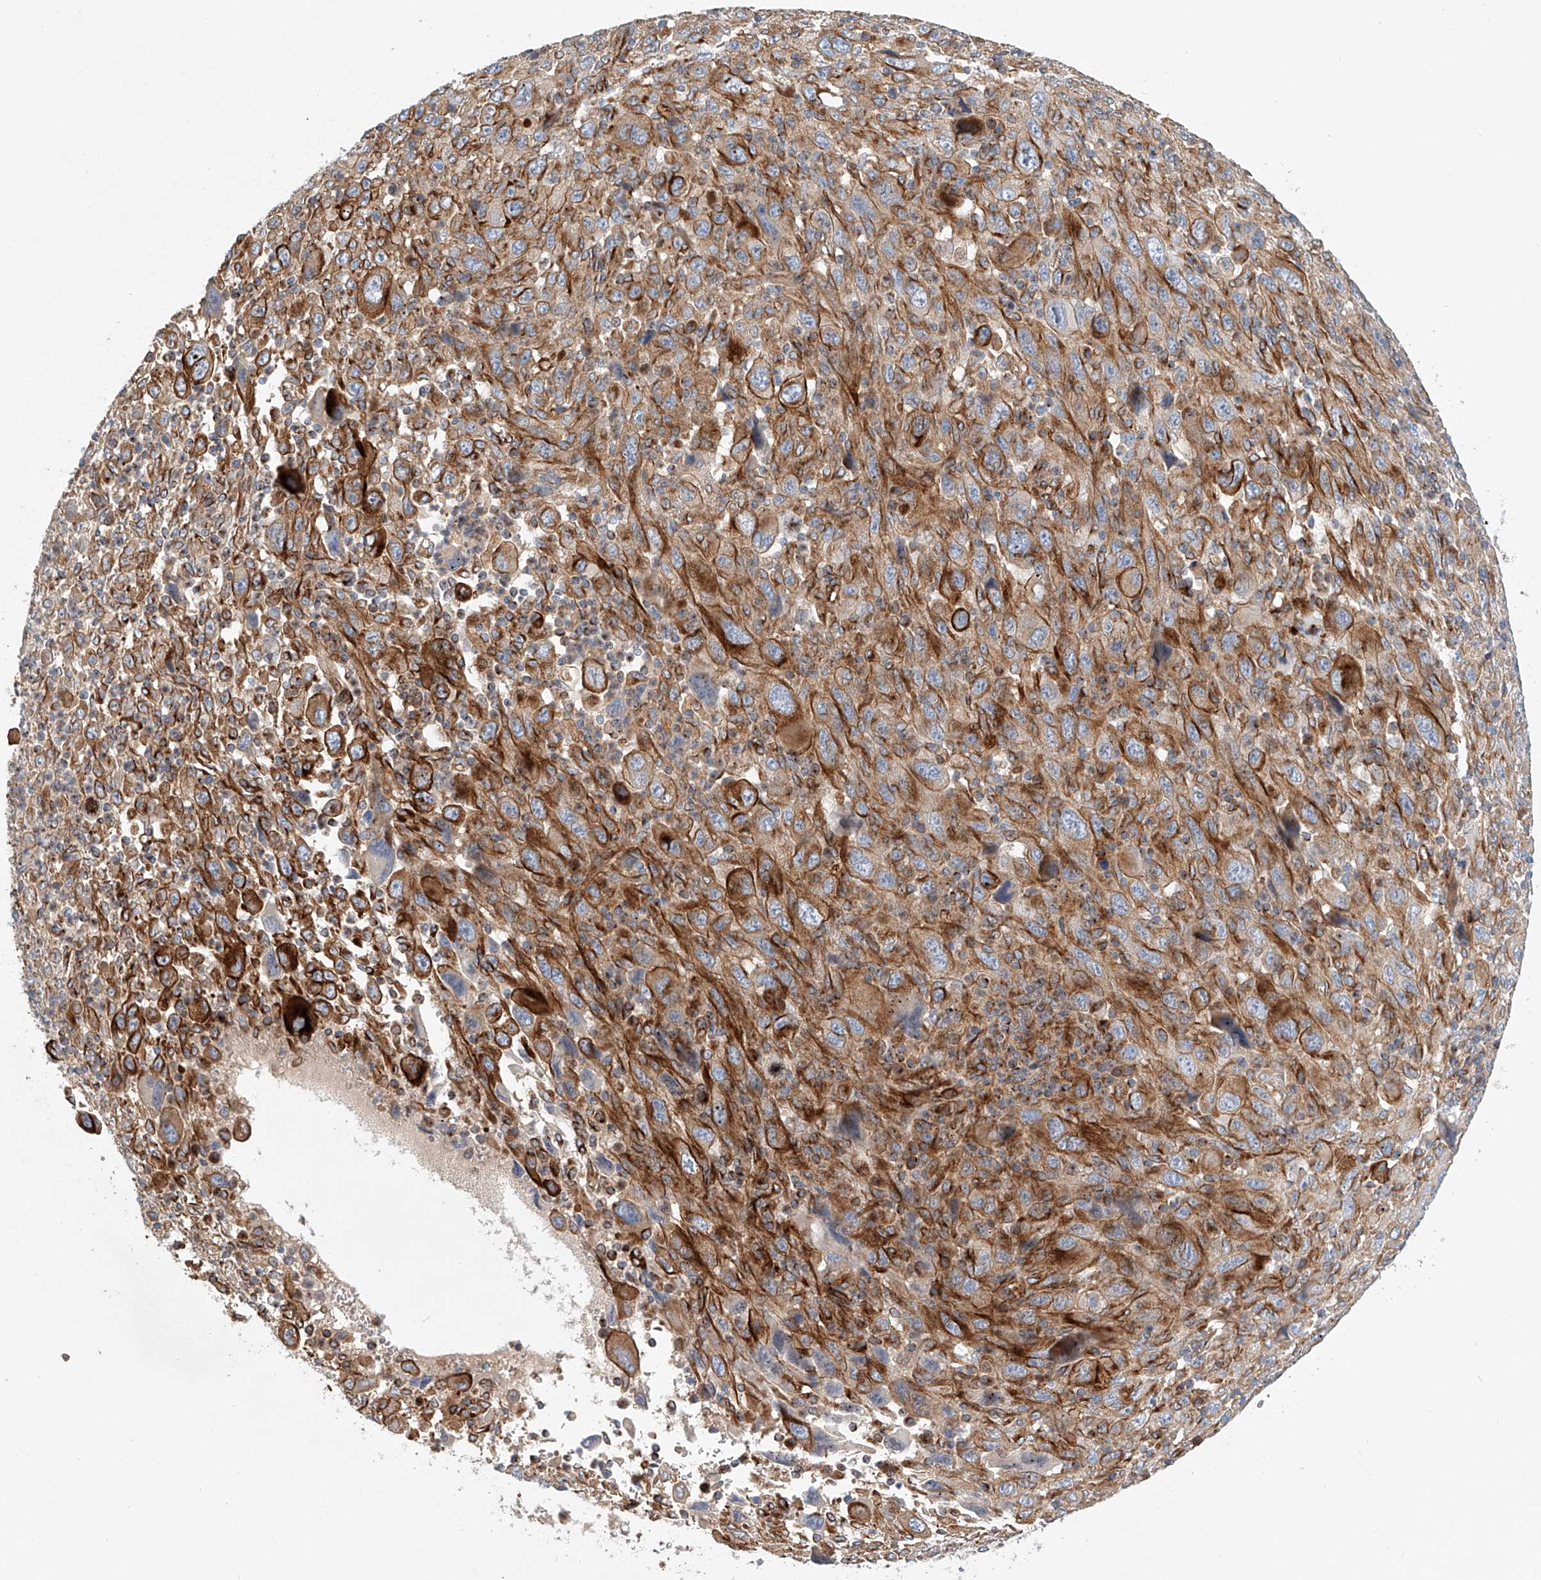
{"staining": {"intensity": "strong", "quantity": "25%-75%", "location": "cytoplasmic/membranous"}, "tissue": "melanoma", "cell_type": "Tumor cells", "image_type": "cancer", "snomed": [{"axis": "morphology", "description": "Malignant melanoma, Metastatic site"}, {"axis": "topography", "description": "Skin"}], "caption": "Immunohistochemical staining of human malignant melanoma (metastatic site) reveals high levels of strong cytoplasmic/membranous protein staining in approximately 25%-75% of tumor cells.", "gene": "HGSNAT", "patient": {"sex": "female", "age": 56}}